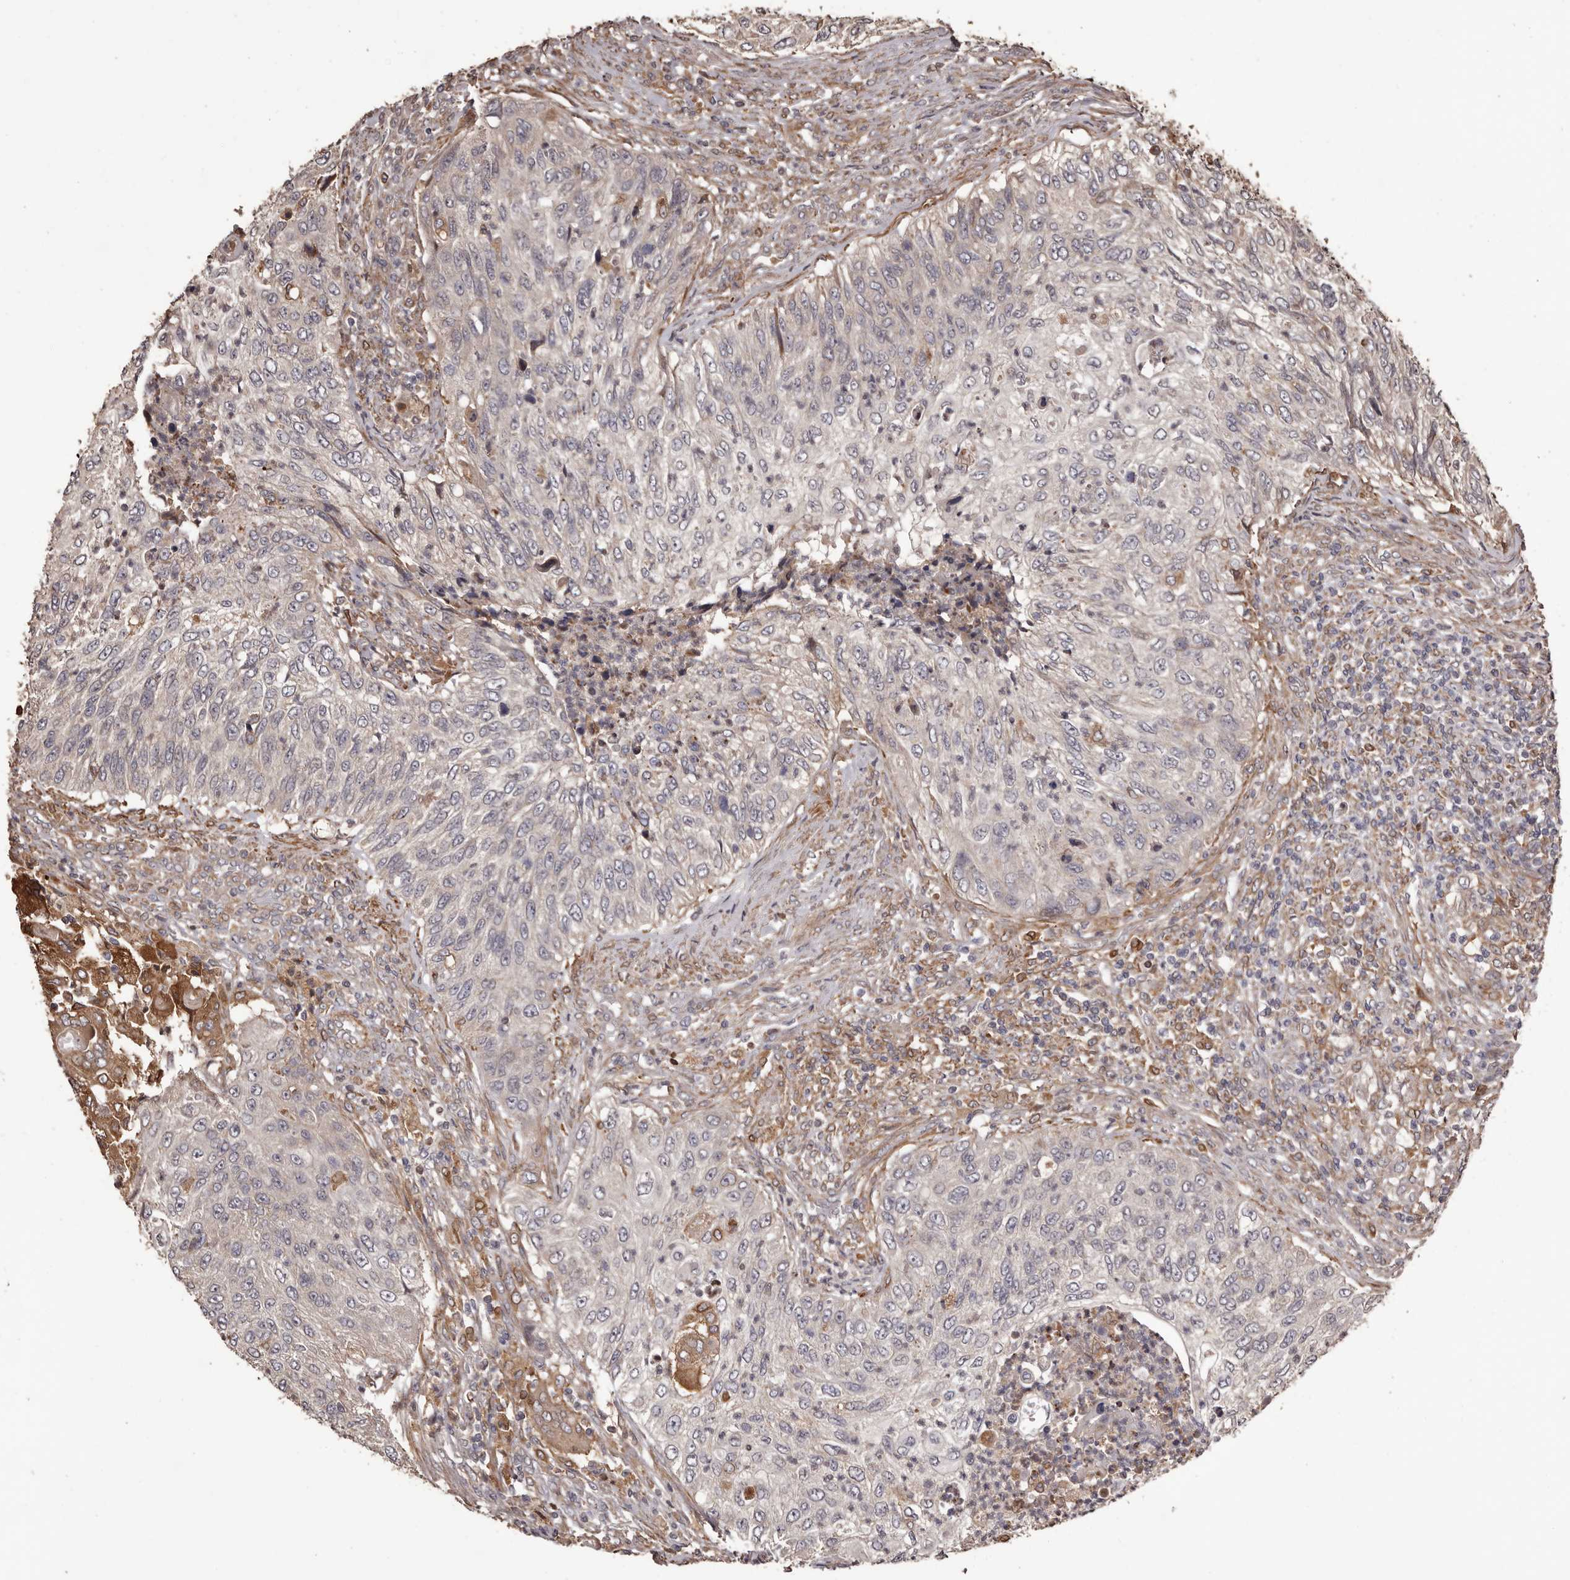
{"staining": {"intensity": "moderate", "quantity": "<25%", "location": "cytoplasmic/membranous"}, "tissue": "urothelial cancer", "cell_type": "Tumor cells", "image_type": "cancer", "snomed": [{"axis": "morphology", "description": "Urothelial carcinoma, High grade"}, {"axis": "topography", "description": "Urinary bladder"}], "caption": "High-grade urothelial carcinoma was stained to show a protein in brown. There is low levels of moderate cytoplasmic/membranous staining in about <25% of tumor cells. The staining was performed using DAB (3,3'-diaminobenzidine) to visualize the protein expression in brown, while the nuclei were stained in blue with hematoxylin (Magnification: 20x).", "gene": "ZCCHC7", "patient": {"sex": "female", "age": 60}}